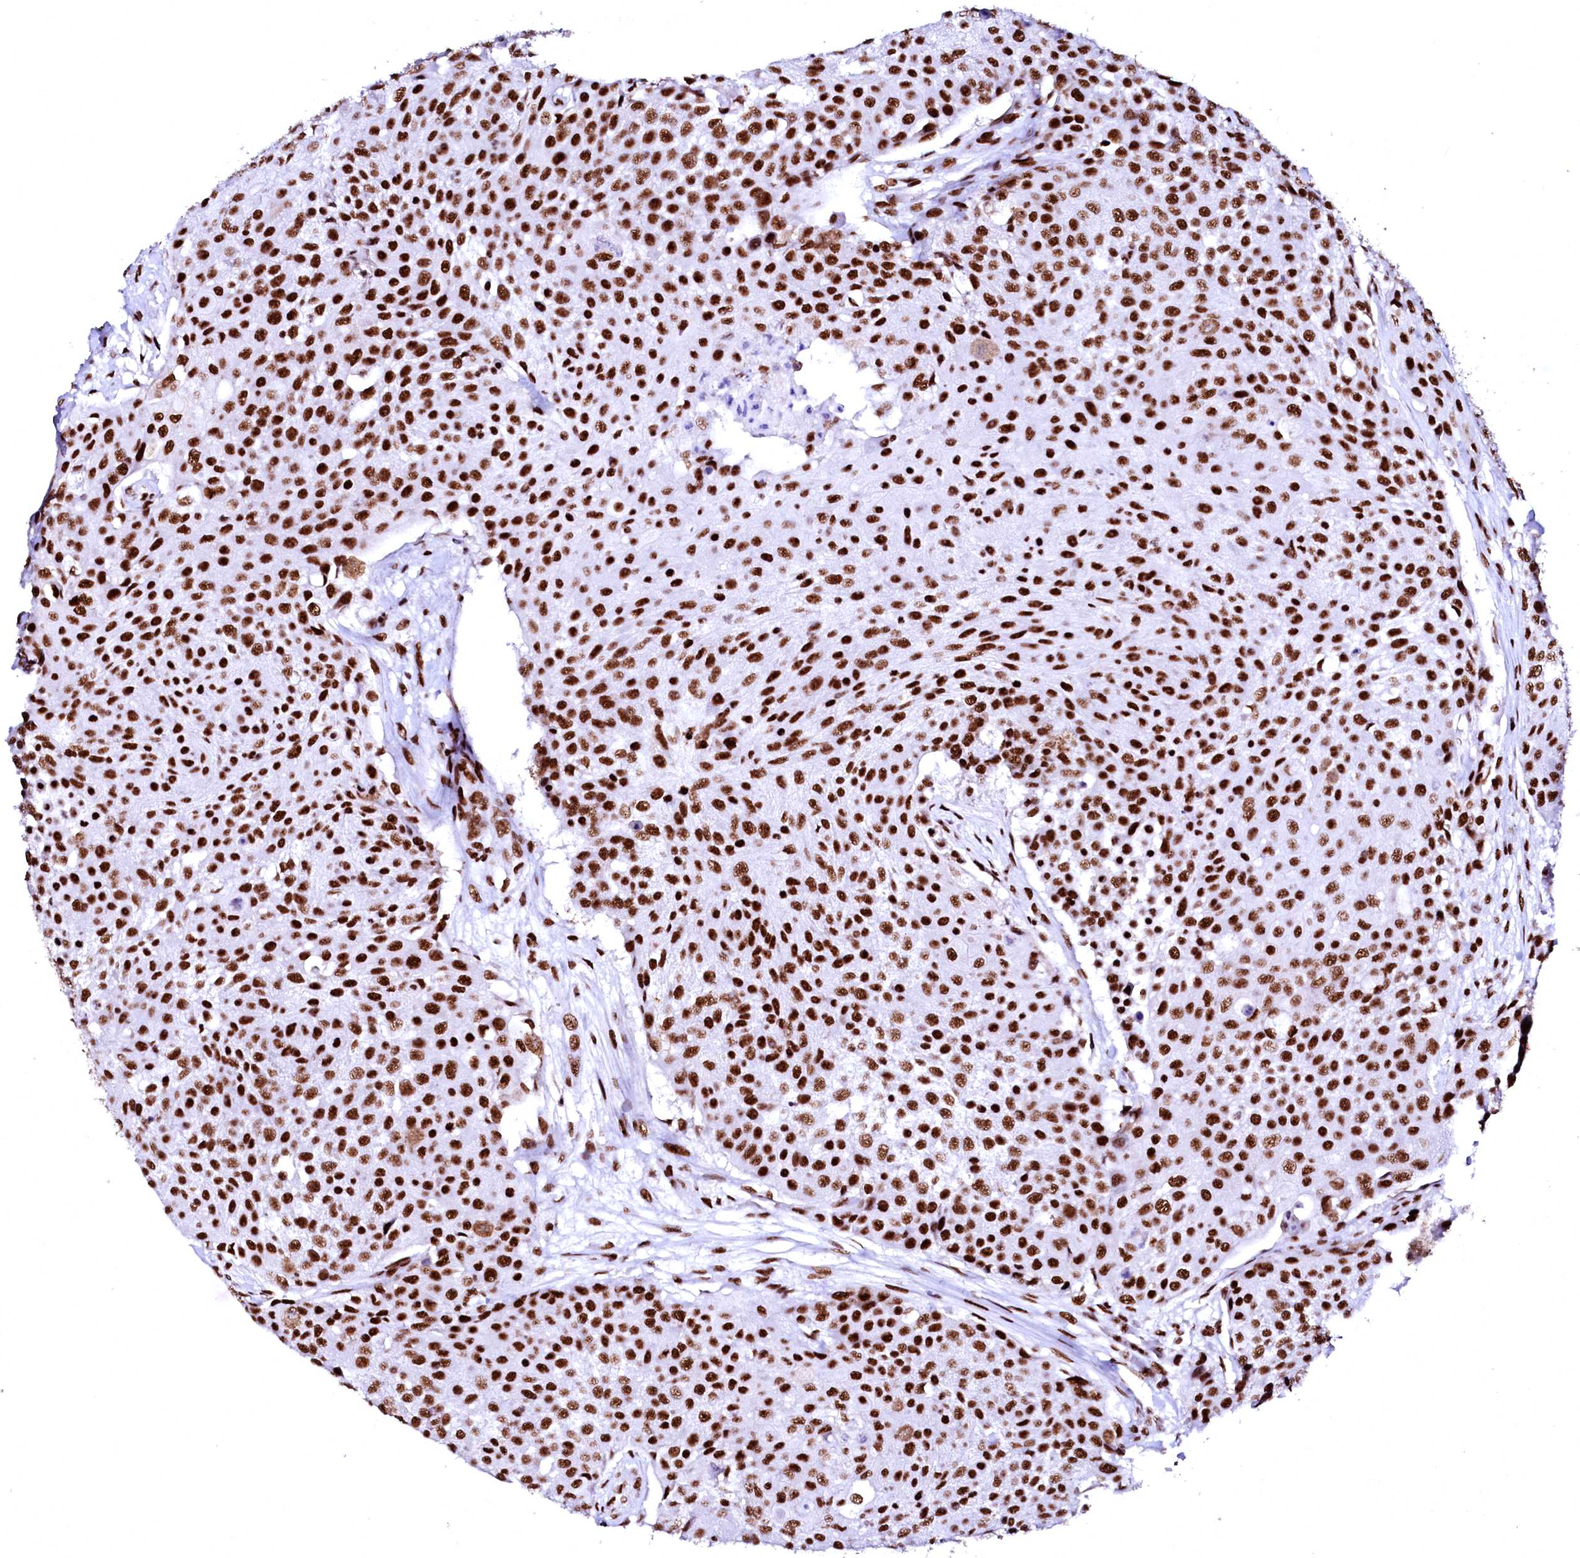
{"staining": {"intensity": "strong", "quantity": ">75%", "location": "nuclear"}, "tissue": "urothelial cancer", "cell_type": "Tumor cells", "image_type": "cancer", "snomed": [{"axis": "morphology", "description": "Urothelial carcinoma, High grade"}, {"axis": "topography", "description": "Urinary bladder"}], "caption": "An IHC micrograph of tumor tissue is shown. Protein staining in brown highlights strong nuclear positivity in urothelial carcinoma (high-grade) within tumor cells.", "gene": "CPSF6", "patient": {"sex": "female", "age": 63}}